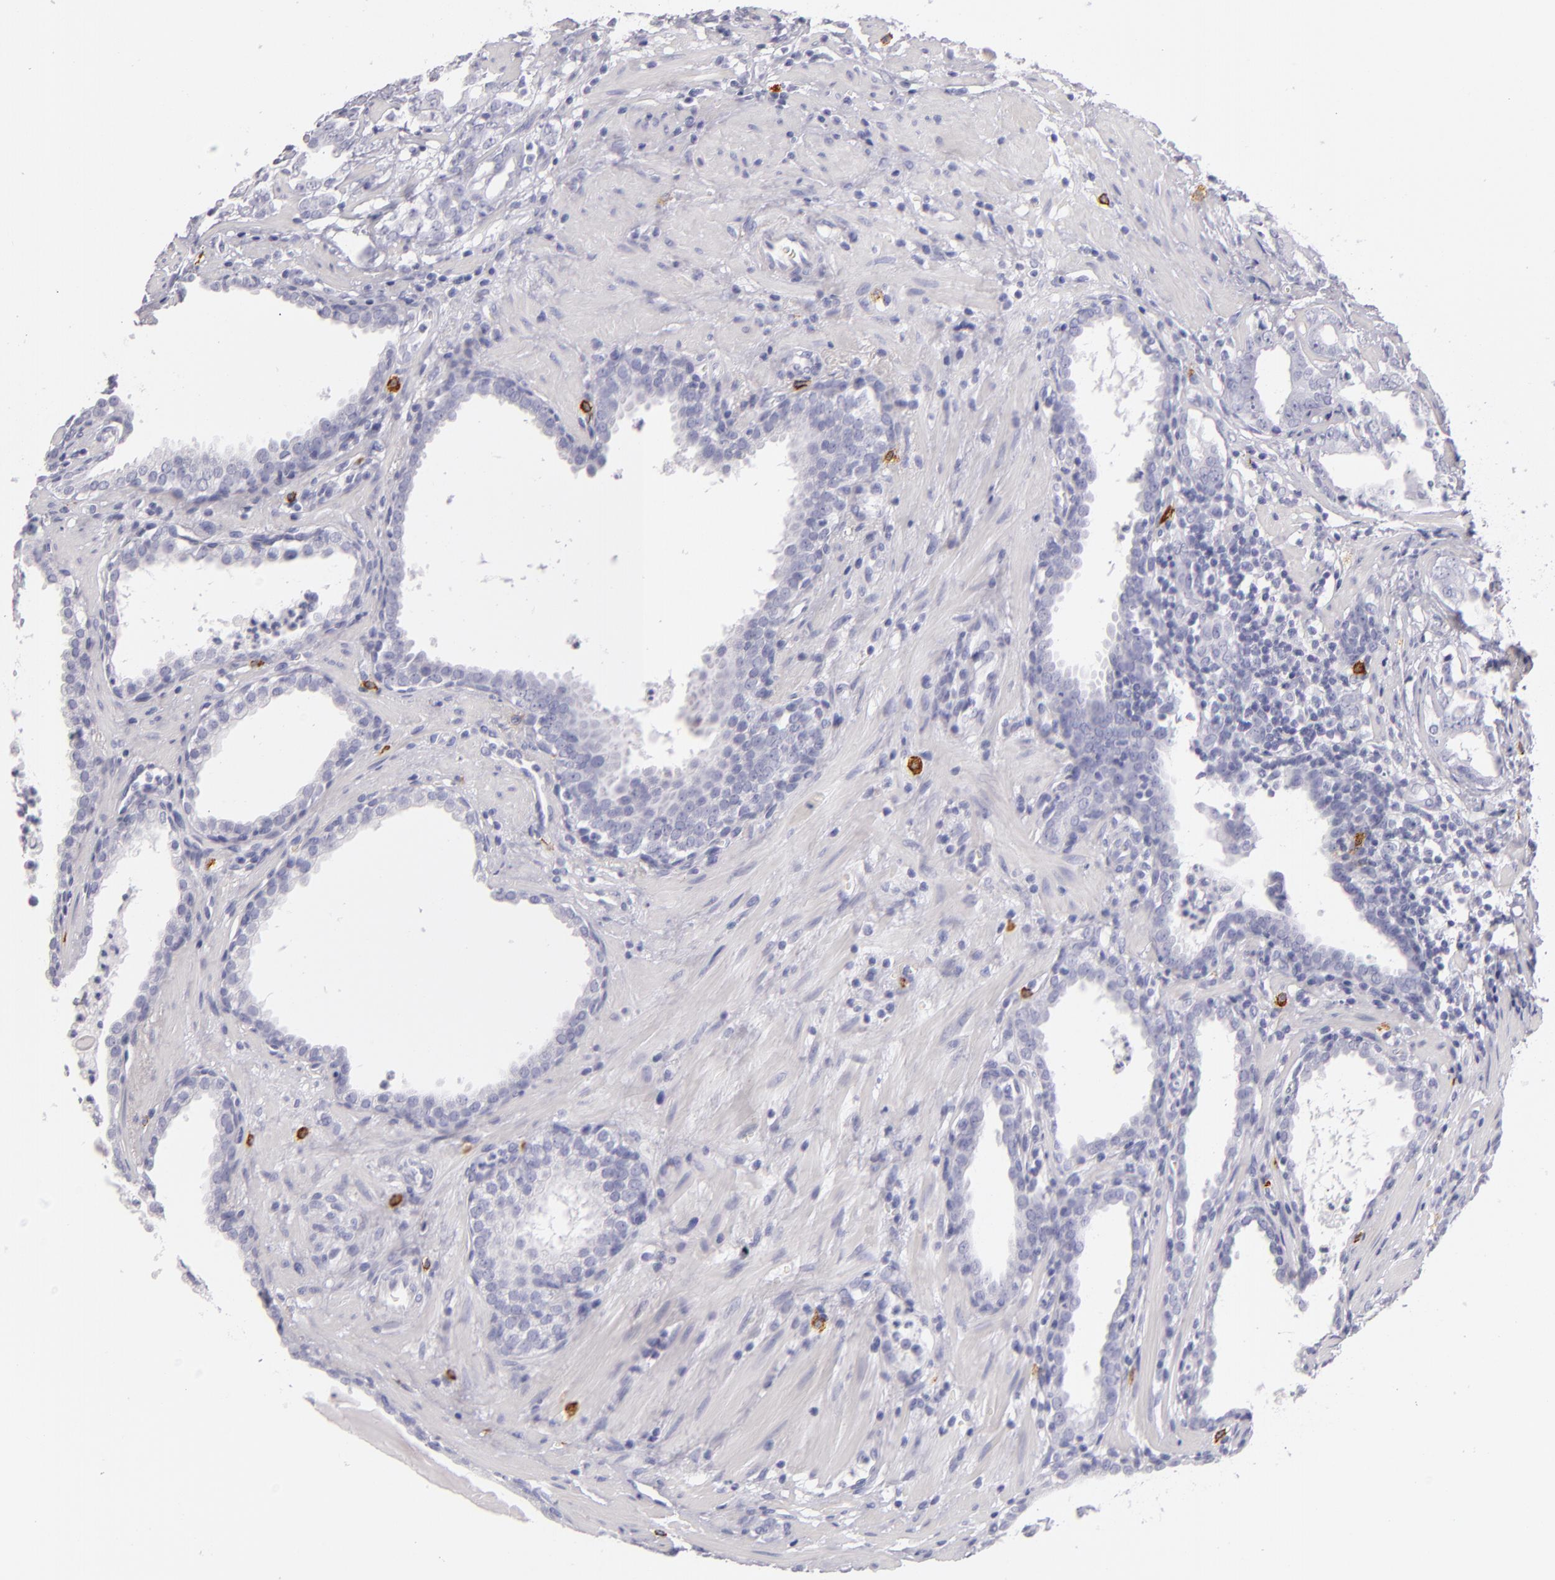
{"staining": {"intensity": "negative", "quantity": "none", "location": "none"}, "tissue": "prostate cancer", "cell_type": "Tumor cells", "image_type": "cancer", "snomed": [{"axis": "morphology", "description": "Adenocarcinoma, Low grade"}, {"axis": "topography", "description": "Prostate"}], "caption": "There is no significant staining in tumor cells of prostate cancer.", "gene": "TPSD1", "patient": {"sex": "male", "age": 59}}